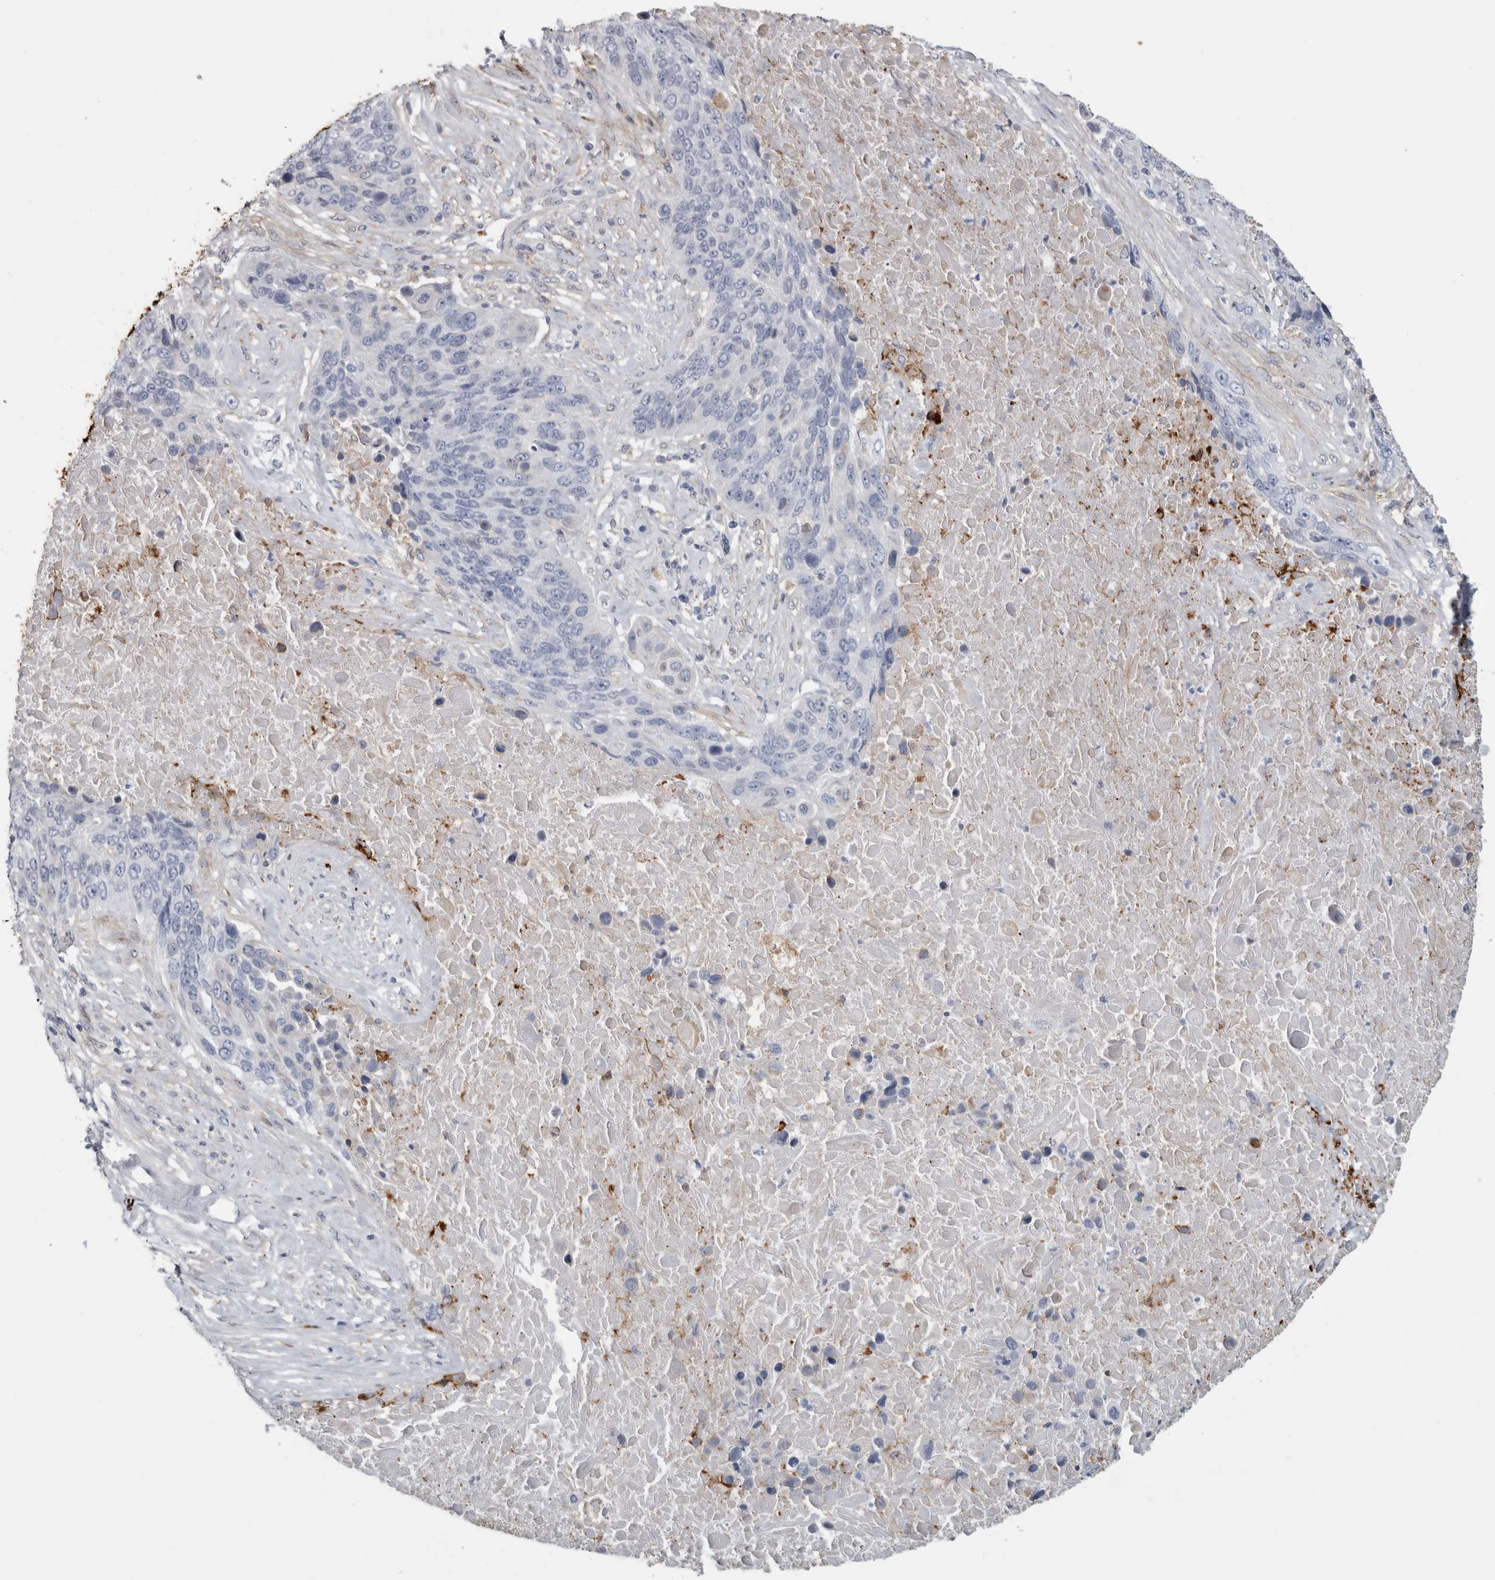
{"staining": {"intensity": "negative", "quantity": "none", "location": "none"}, "tissue": "lung cancer", "cell_type": "Tumor cells", "image_type": "cancer", "snomed": [{"axis": "morphology", "description": "Squamous cell carcinoma, NOS"}, {"axis": "topography", "description": "Lung"}], "caption": "Immunohistochemistry (IHC) photomicrograph of lung squamous cell carcinoma stained for a protein (brown), which shows no staining in tumor cells. (DAB IHC visualized using brightfield microscopy, high magnification).", "gene": "DNAJC24", "patient": {"sex": "male", "age": 66}}